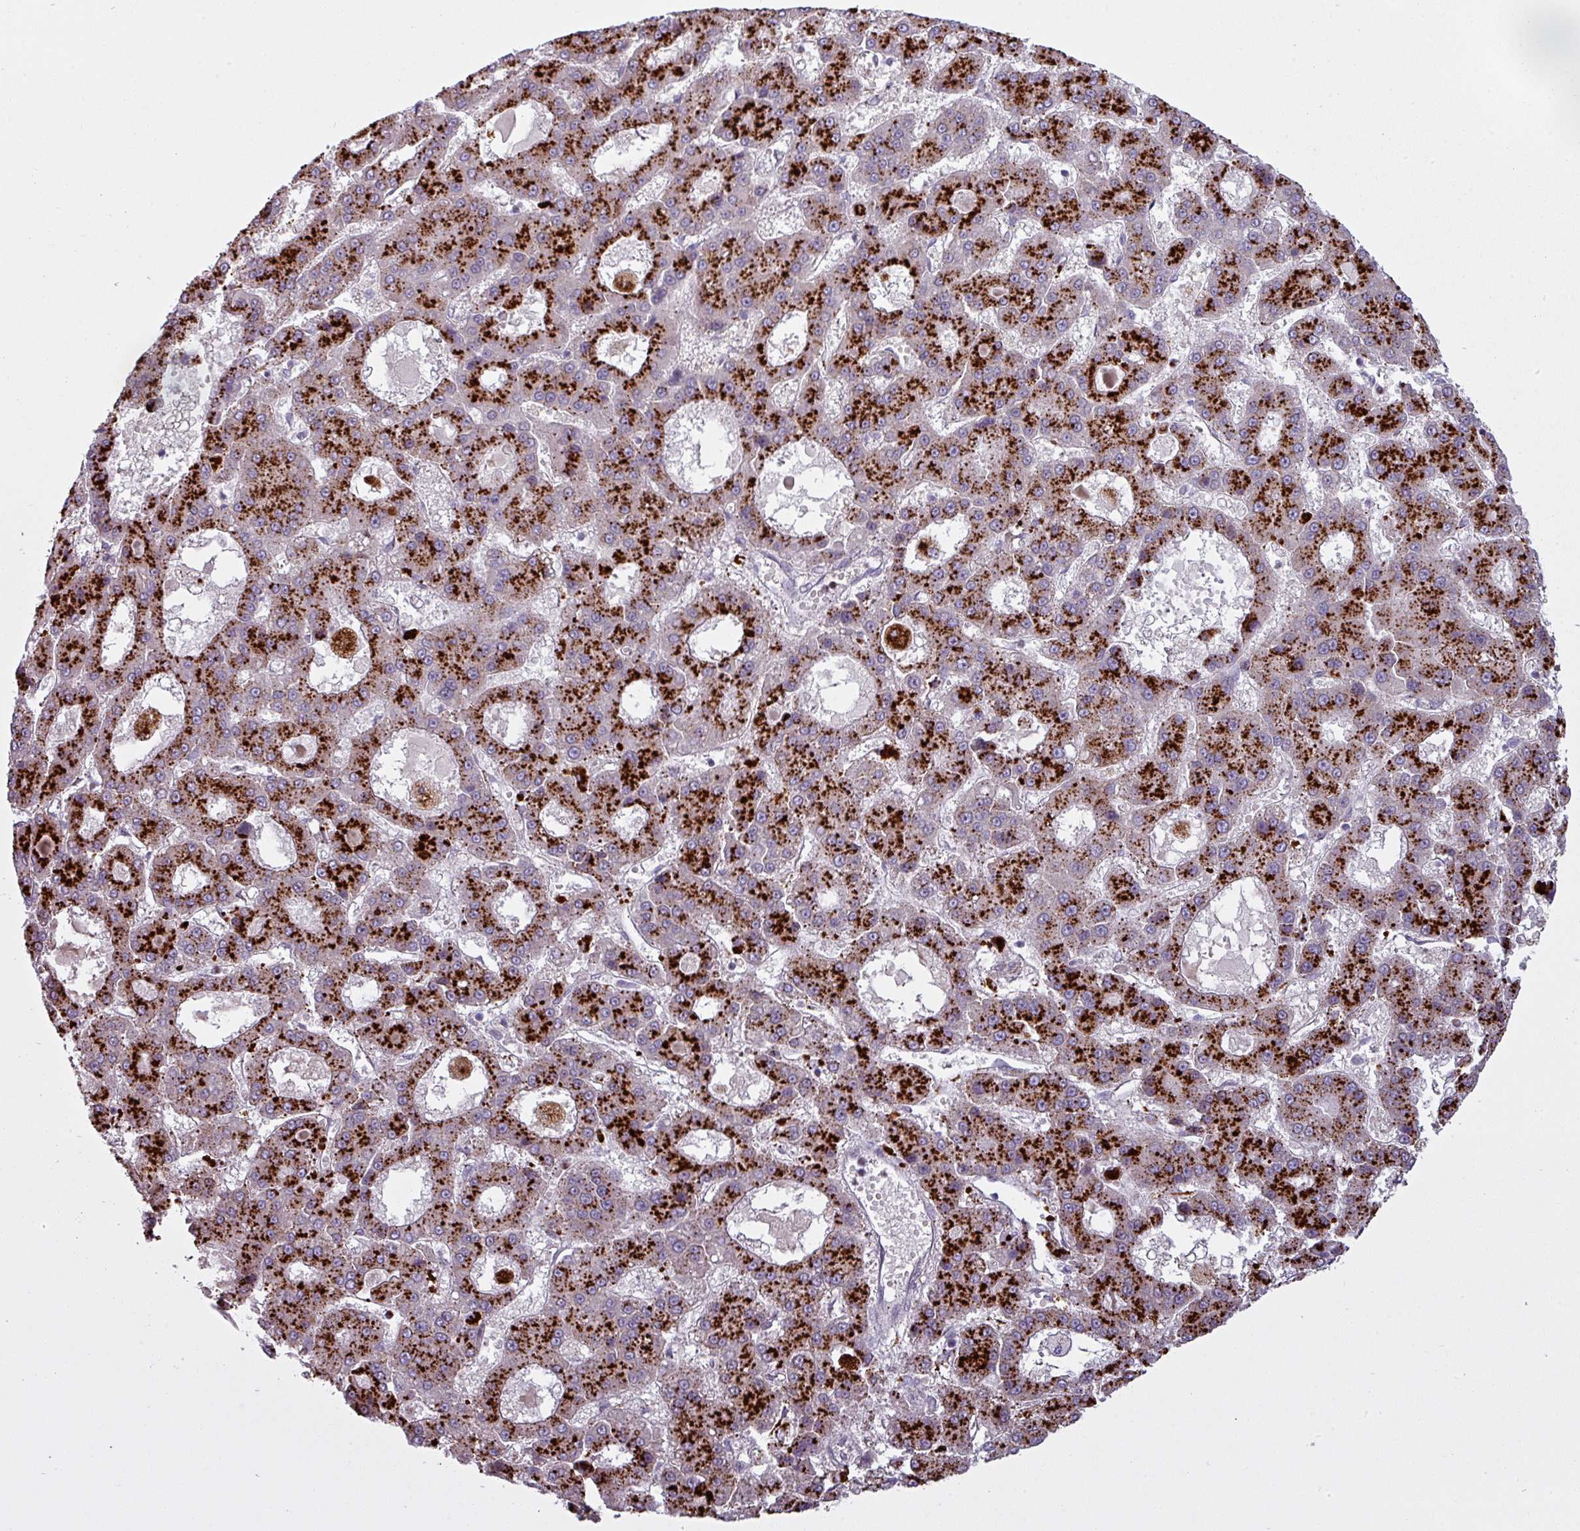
{"staining": {"intensity": "strong", "quantity": ">75%", "location": "cytoplasmic/membranous"}, "tissue": "liver cancer", "cell_type": "Tumor cells", "image_type": "cancer", "snomed": [{"axis": "morphology", "description": "Carcinoma, Hepatocellular, NOS"}, {"axis": "topography", "description": "Liver"}], "caption": "DAB immunohistochemical staining of liver hepatocellular carcinoma demonstrates strong cytoplasmic/membranous protein expression in approximately >75% of tumor cells.", "gene": "MAP7D2", "patient": {"sex": "male", "age": 70}}